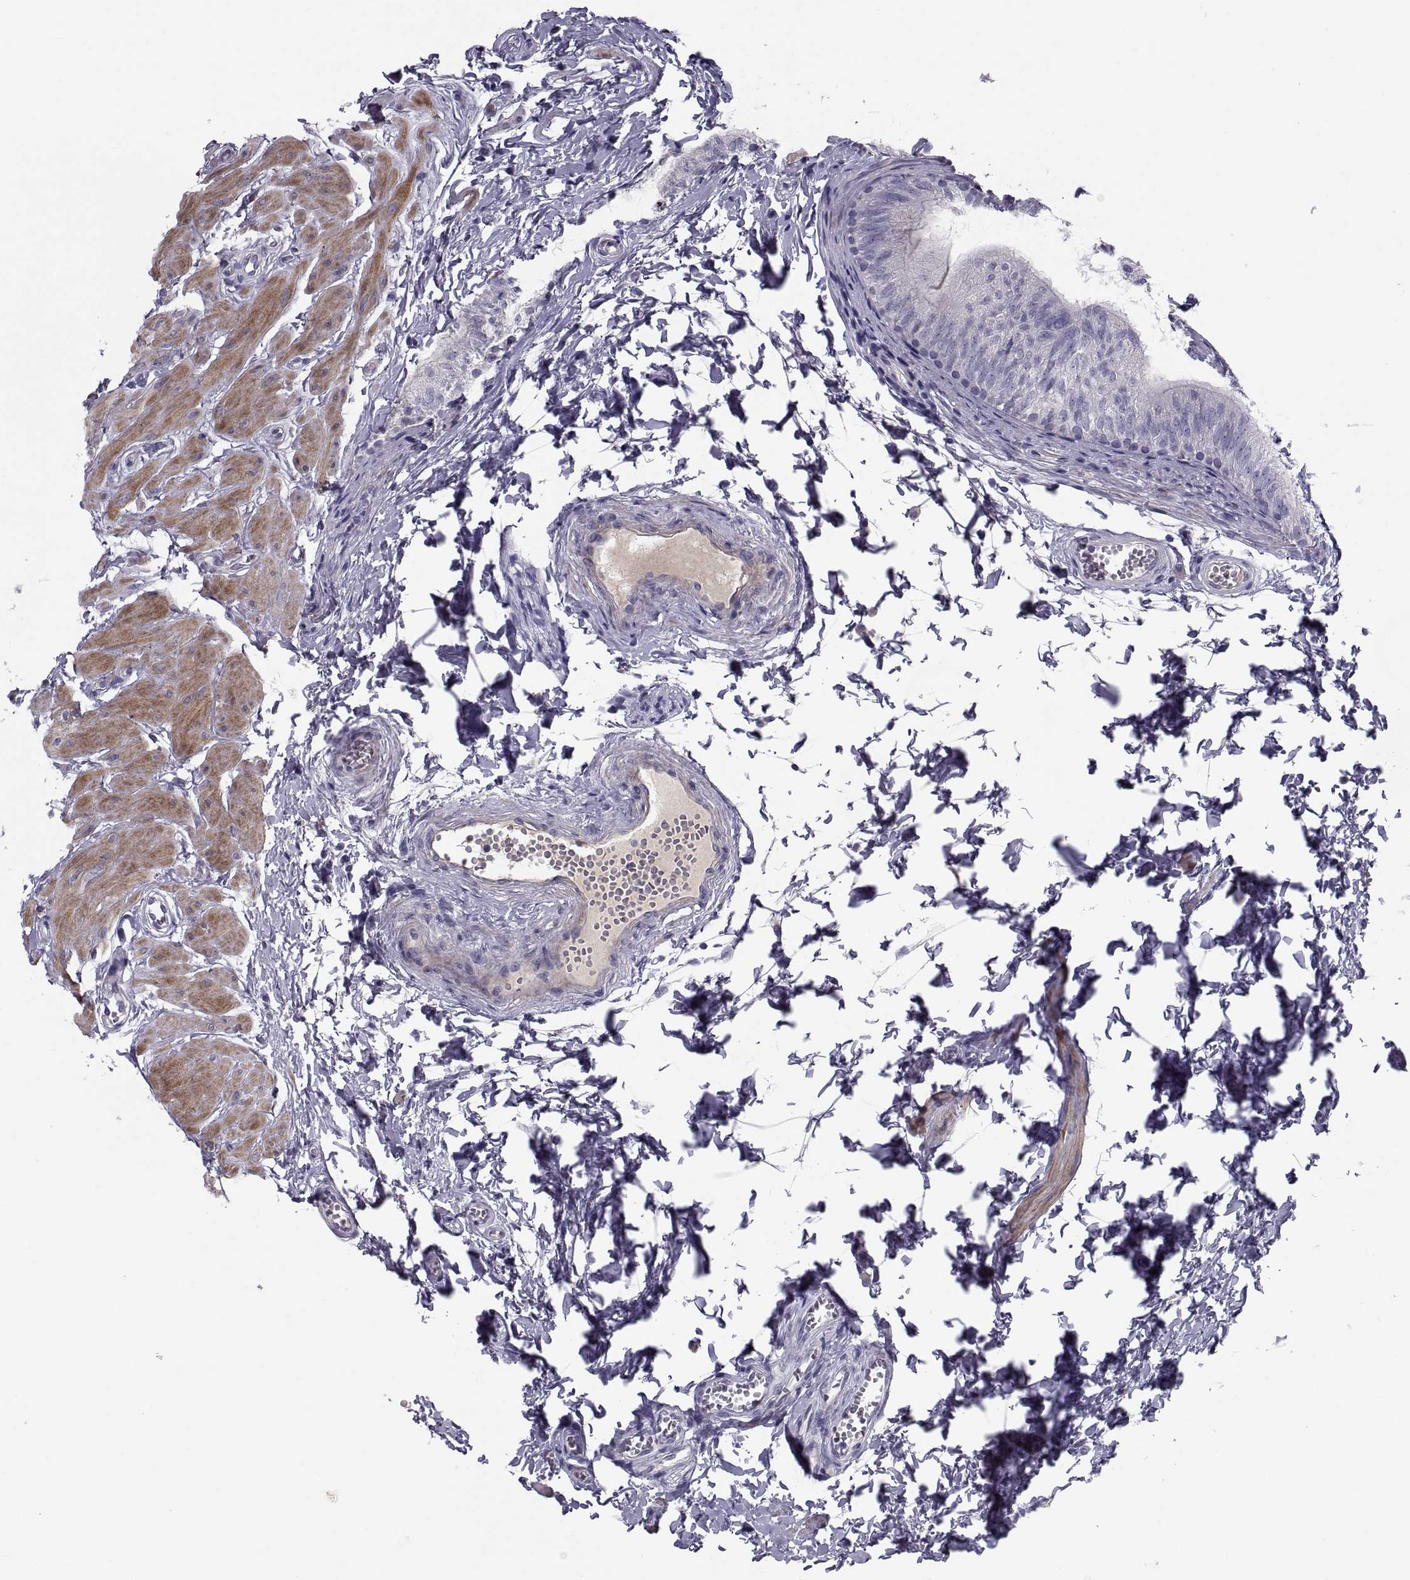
{"staining": {"intensity": "negative", "quantity": "none", "location": "none"}, "tissue": "epididymis", "cell_type": "Glandular cells", "image_type": "normal", "snomed": [{"axis": "morphology", "description": "Normal tissue, NOS"}, {"axis": "topography", "description": "Epididymis"}], "caption": "Protein analysis of unremarkable epididymis reveals no significant expression in glandular cells.", "gene": "PDZRN4", "patient": {"sex": "male", "age": 22}}